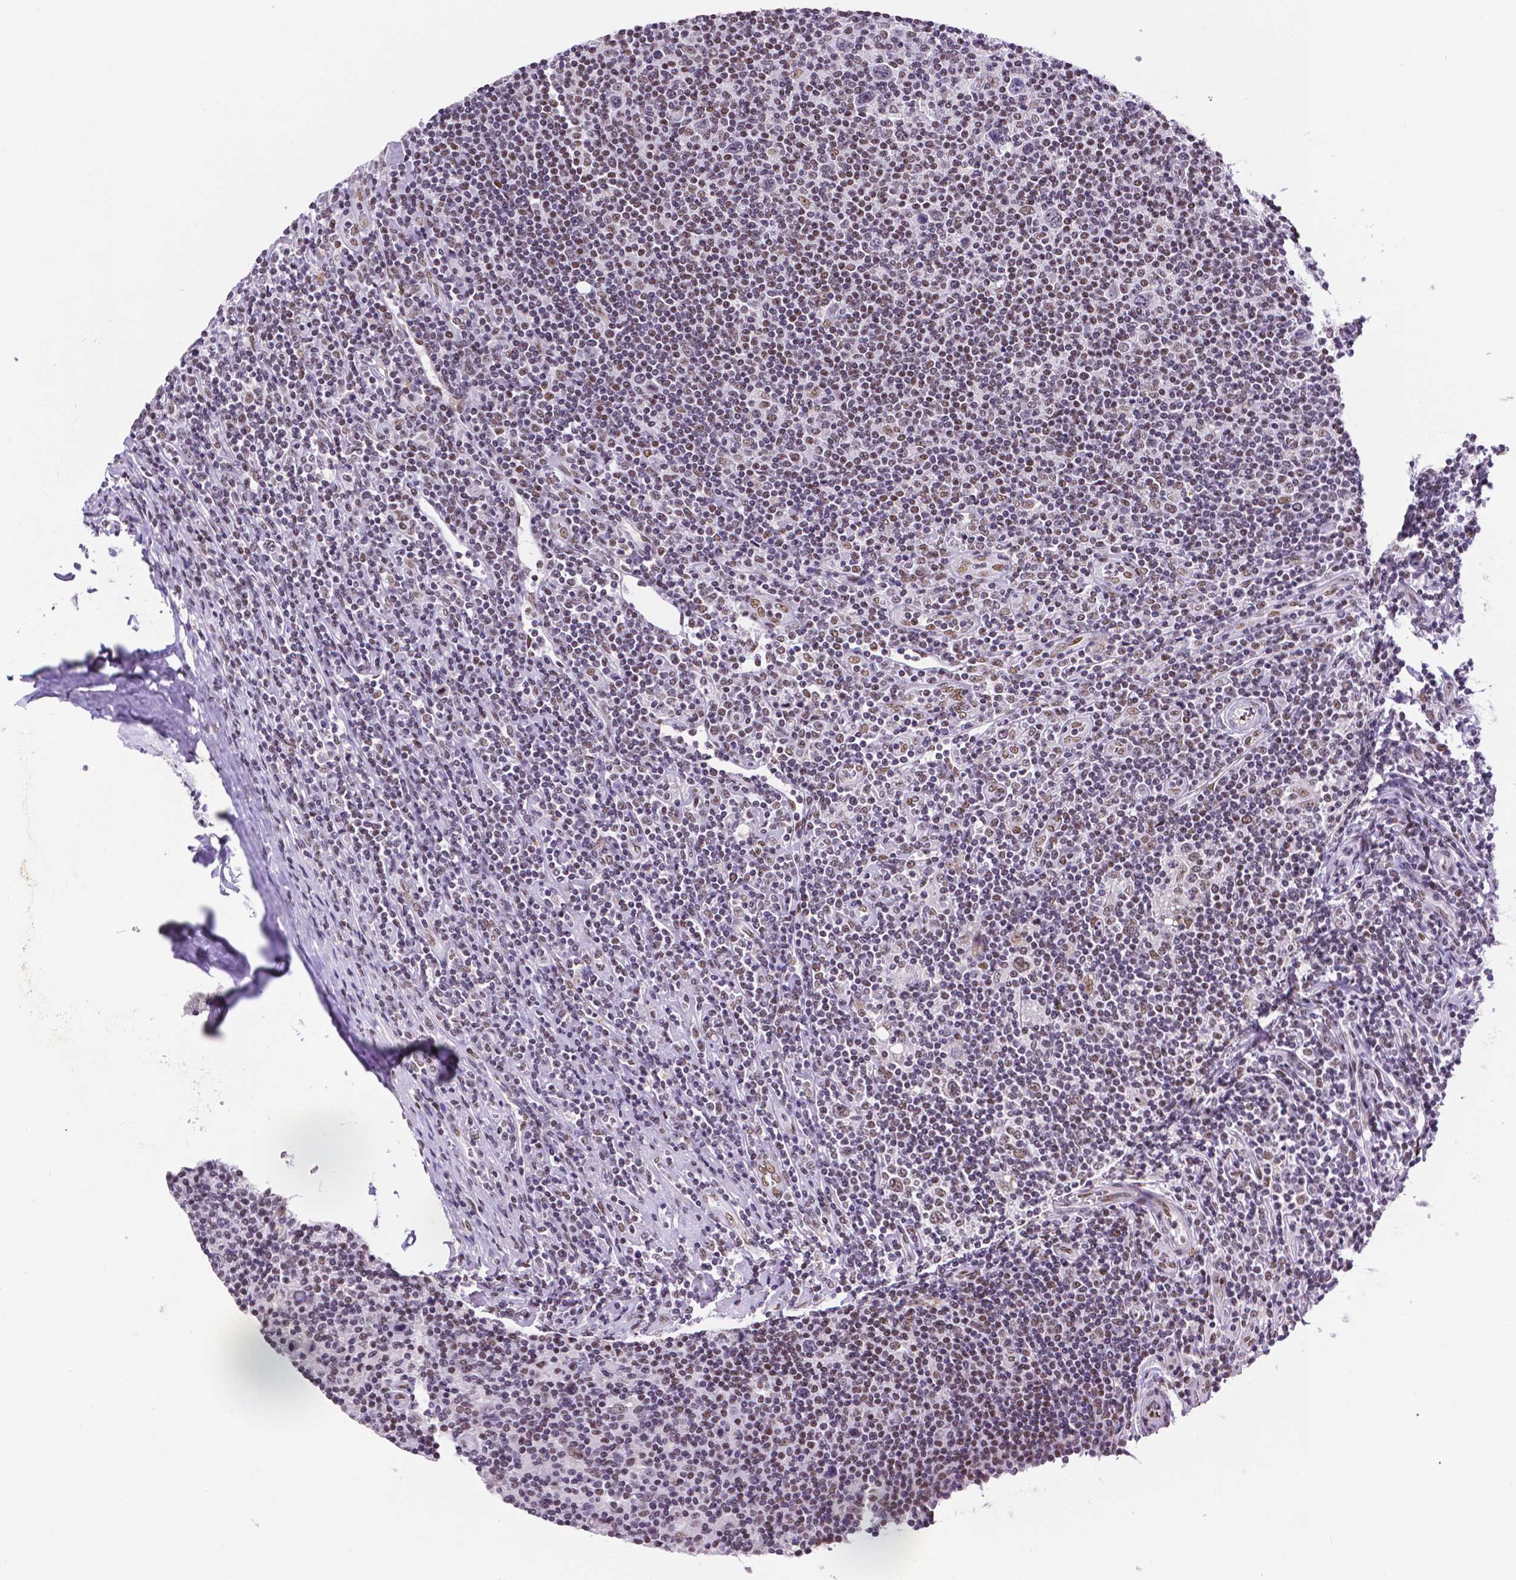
{"staining": {"intensity": "moderate", "quantity": ">75%", "location": "nuclear"}, "tissue": "lymphoma", "cell_type": "Tumor cells", "image_type": "cancer", "snomed": [{"axis": "morphology", "description": "Hodgkin's disease, NOS"}, {"axis": "topography", "description": "Lymph node"}], "caption": "This micrograph demonstrates immunohistochemistry (IHC) staining of lymphoma, with medium moderate nuclear staining in about >75% of tumor cells.", "gene": "ATRX", "patient": {"sex": "male", "age": 40}}